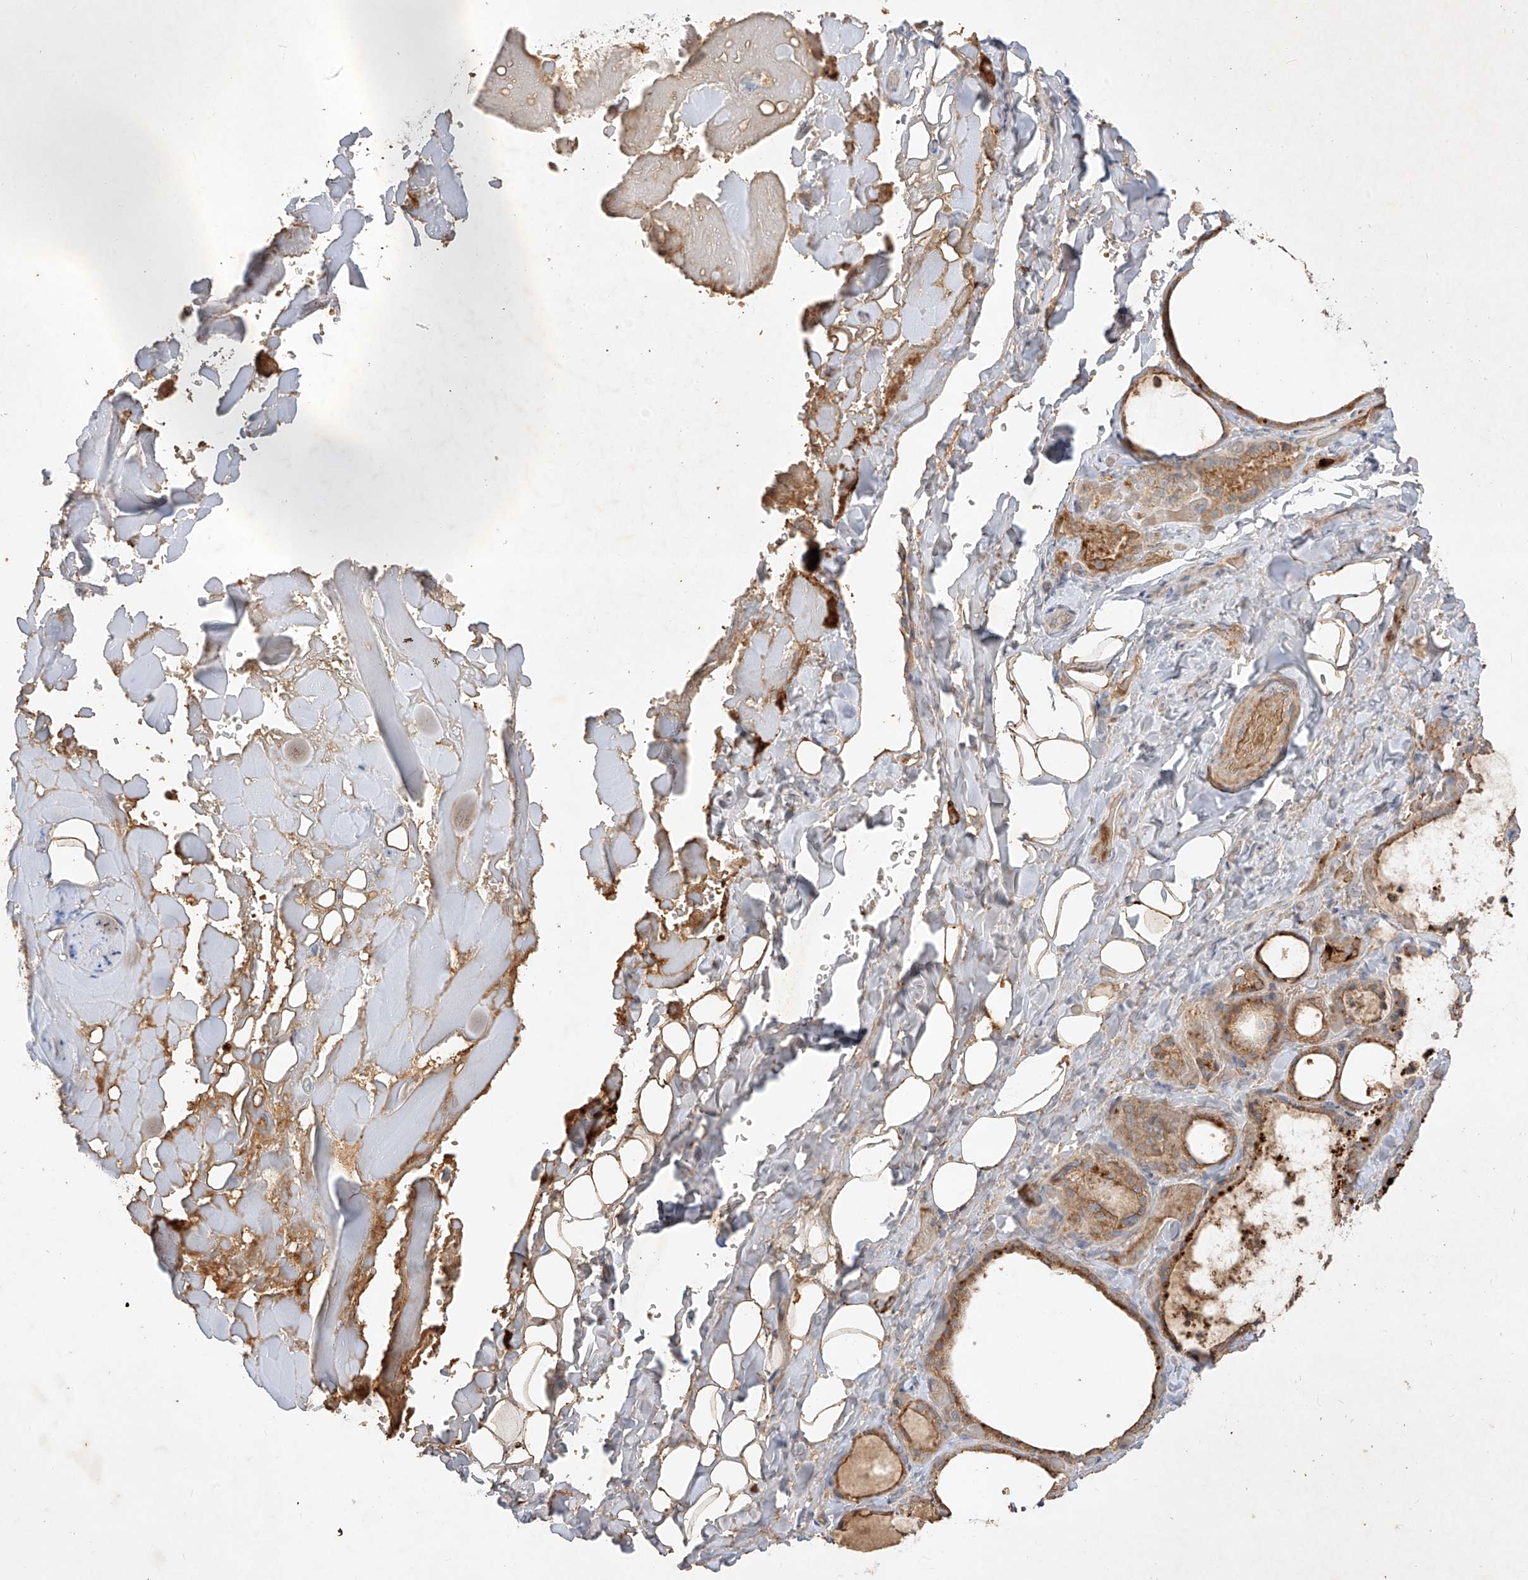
{"staining": {"intensity": "moderate", "quantity": ">75%", "location": "cytoplasmic/membranous"}, "tissue": "thyroid gland", "cell_type": "Glandular cells", "image_type": "normal", "snomed": [{"axis": "morphology", "description": "Normal tissue, NOS"}, {"axis": "topography", "description": "Thyroid gland"}], "caption": "IHC staining of benign thyroid gland, which exhibits medium levels of moderate cytoplasmic/membranous staining in about >75% of glandular cells indicating moderate cytoplasmic/membranous protein expression. The staining was performed using DAB (brown) for protein detection and nuclei were counterstained in hematoxylin (blue).", "gene": "KPNA7", "patient": {"sex": "female", "age": 44}}